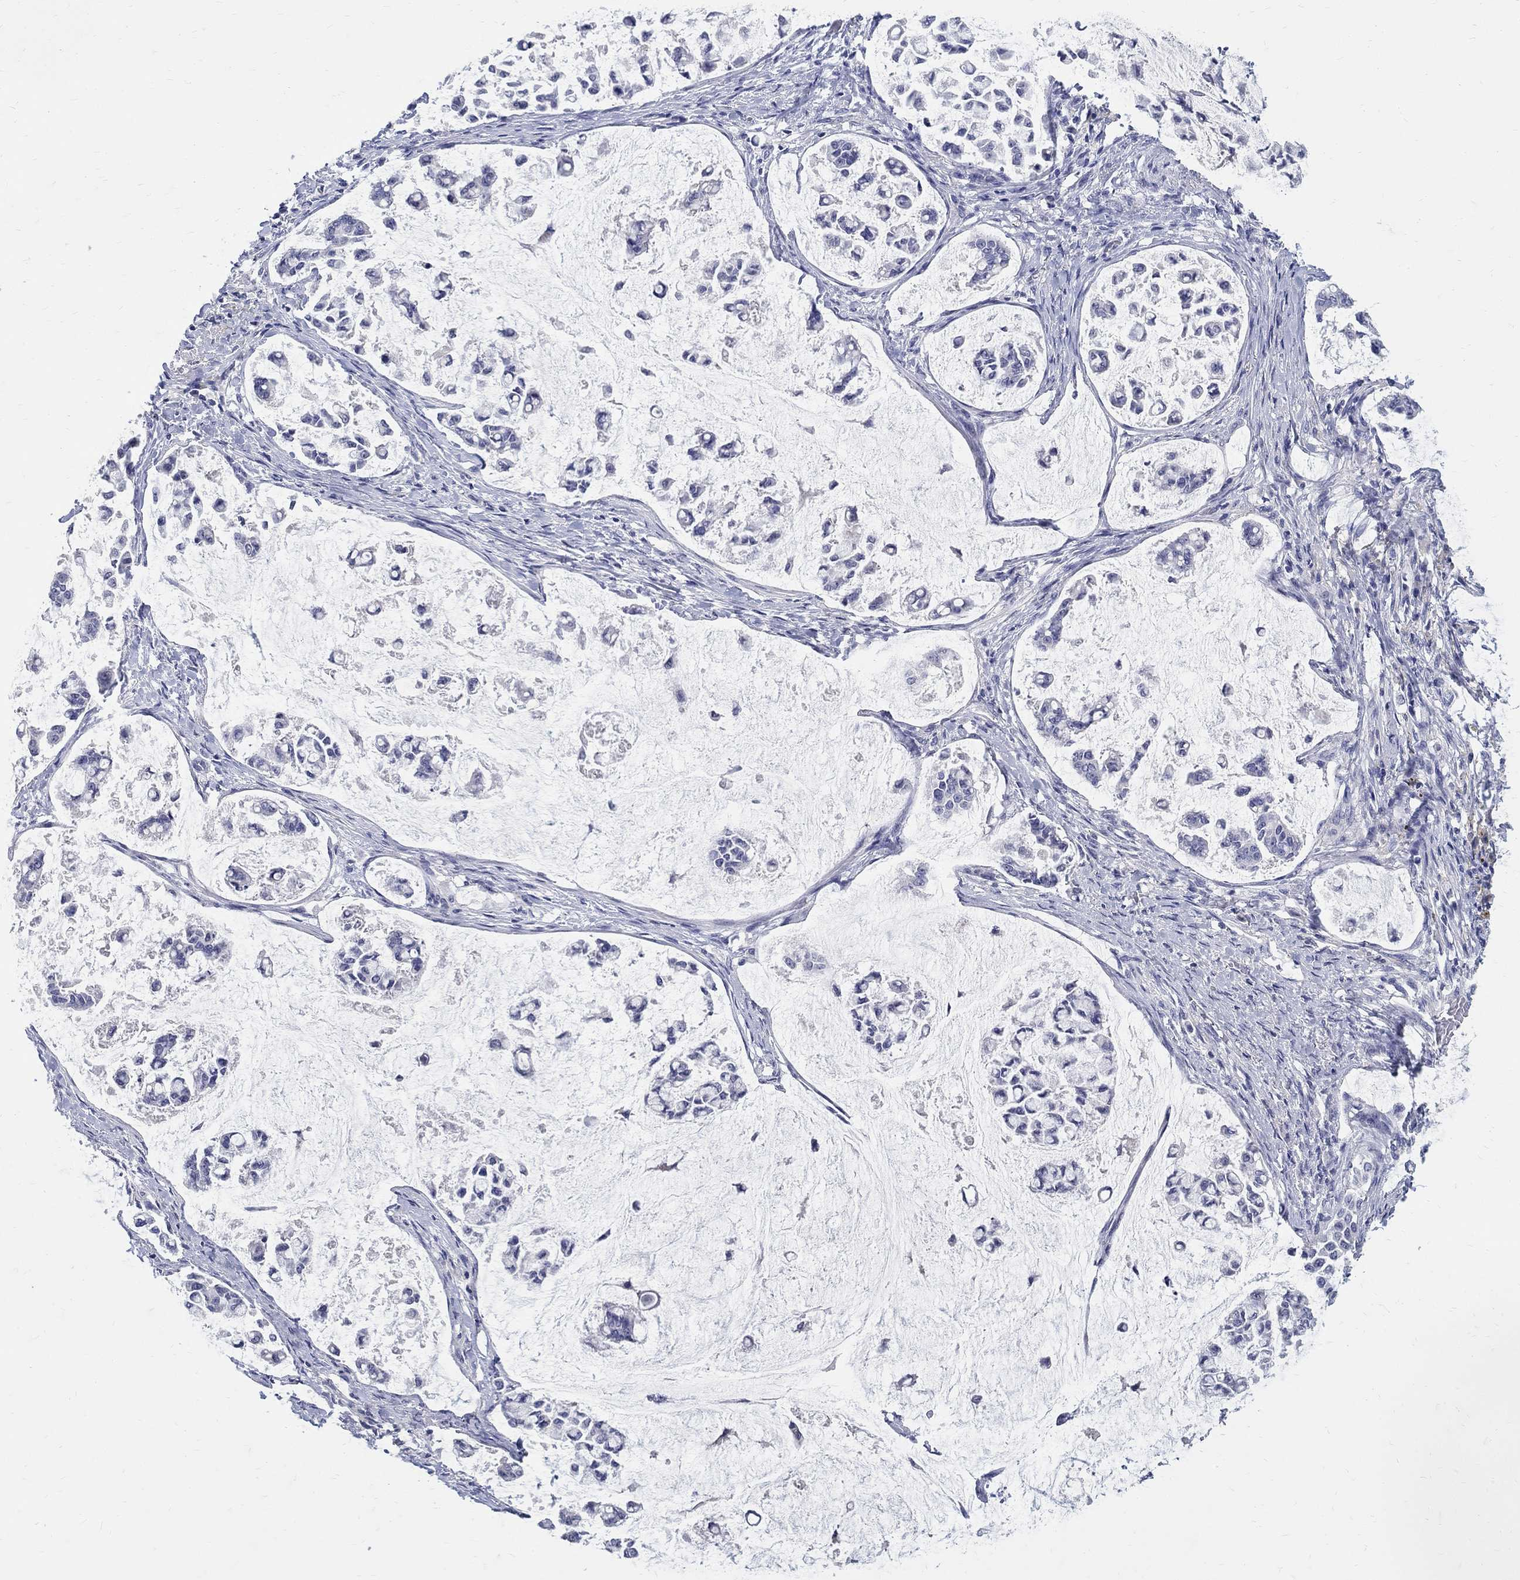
{"staining": {"intensity": "negative", "quantity": "none", "location": "none"}, "tissue": "stomach cancer", "cell_type": "Tumor cells", "image_type": "cancer", "snomed": [{"axis": "morphology", "description": "Adenocarcinoma, NOS"}, {"axis": "topography", "description": "Stomach"}], "caption": "Image shows no protein staining in tumor cells of adenocarcinoma (stomach) tissue.", "gene": "SOX2", "patient": {"sex": "male", "age": 82}}